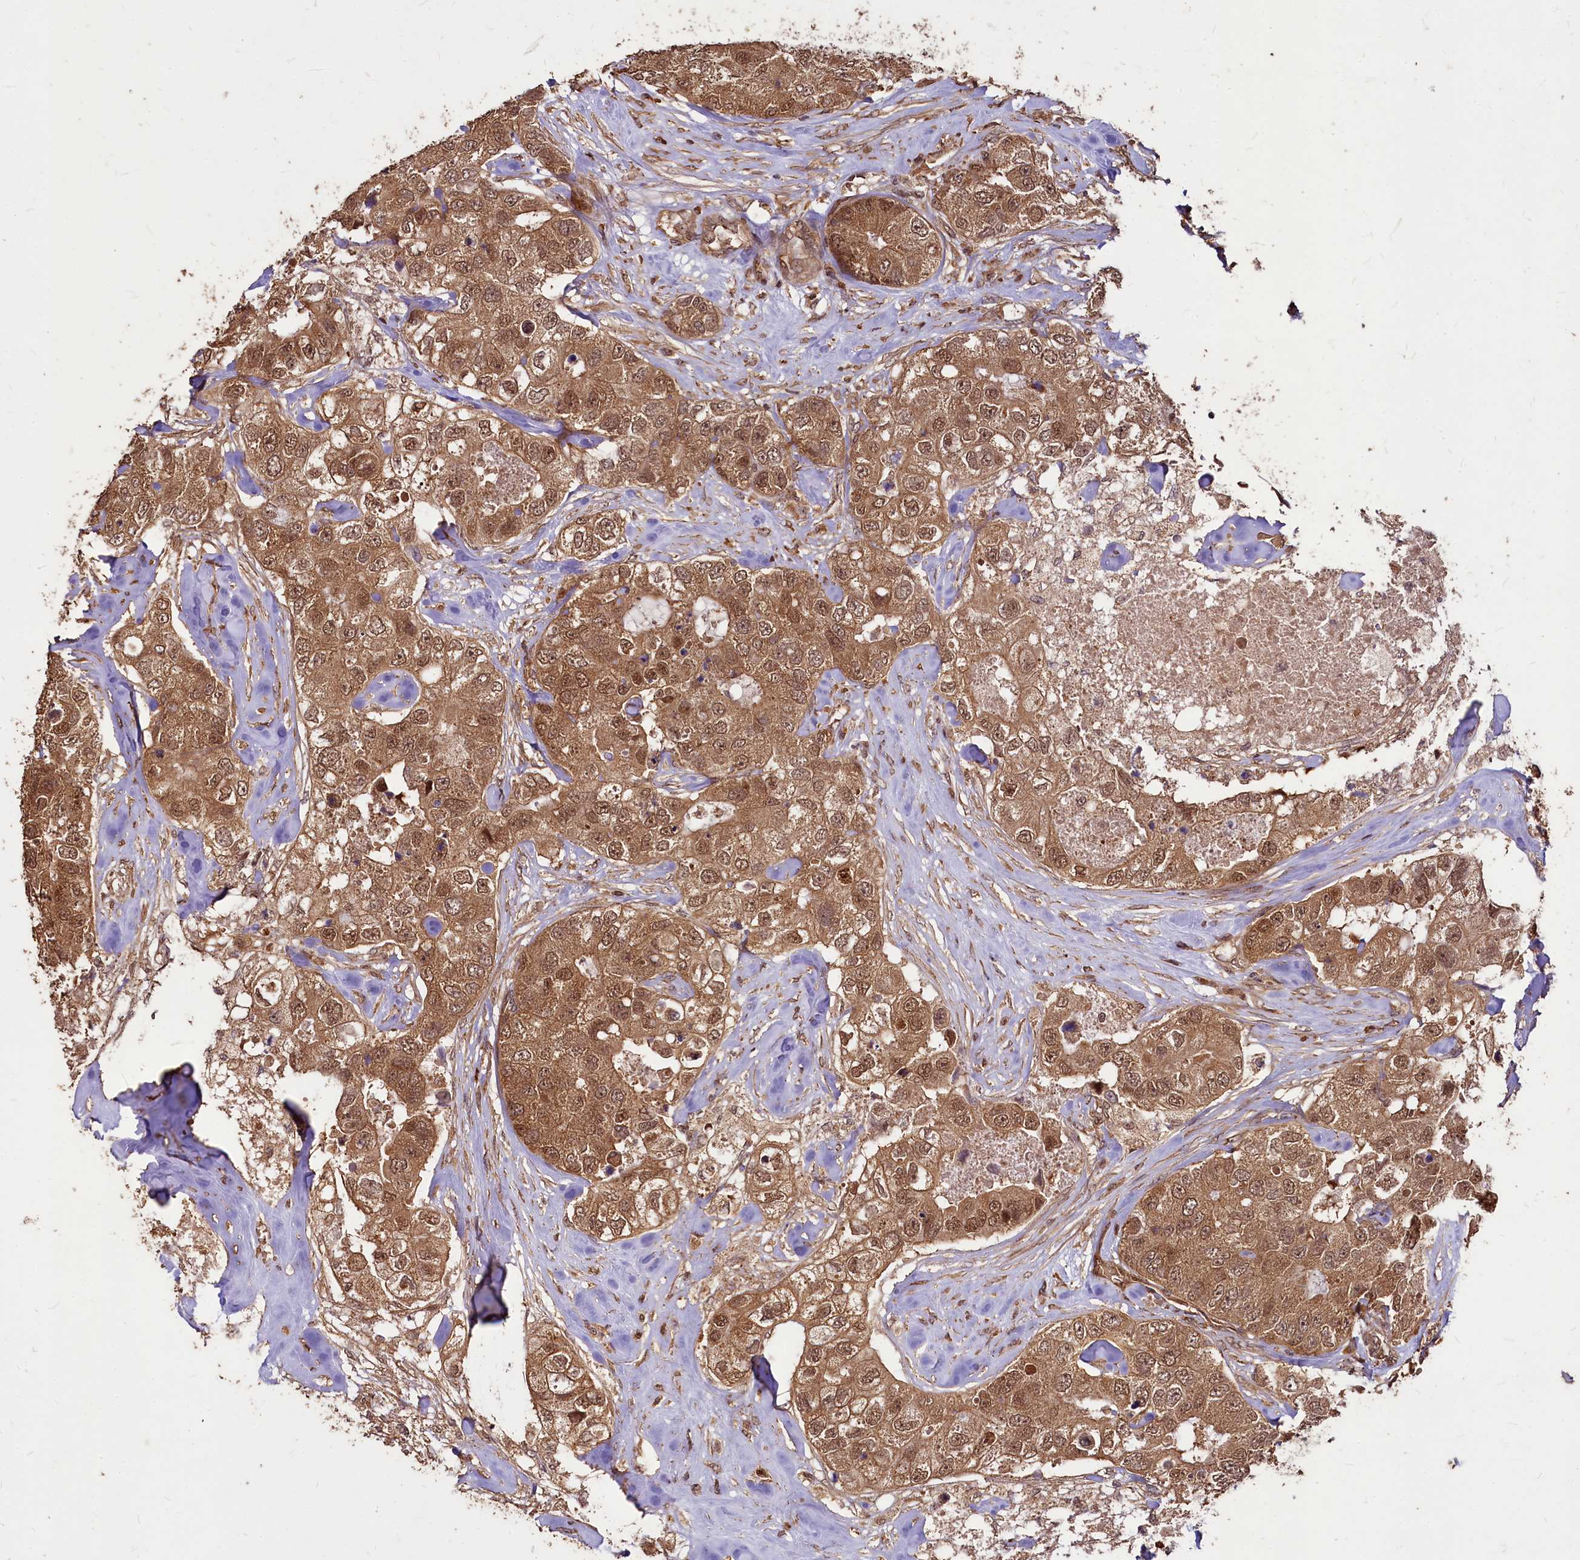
{"staining": {"intensity": "moderate", "quantity": ">75%", "location": "cytoplasmic/membranous,nuclear"}, "tissue": "breast cancer", "cell_type": "Tumor cells", "image_type": "cancer", "snomed": [{"axis": "morphology", "description": "Duct carcinoma"}, {"axis": "topography", "description": "Breast"}], "caption": "A brown stain labels moderate cytoplasmic/membranous and nuclear staining of a protein in human invasive ductal carcinoma (breast) tumor cells. The staining was performed using DAB (3,3'-diaminobenzidine), with brown indicating positive protein expression. Nuclei are stained blue with hematoxylin.", "gene": "VPS51", "patient": {"sex": "female", "age": 62}}